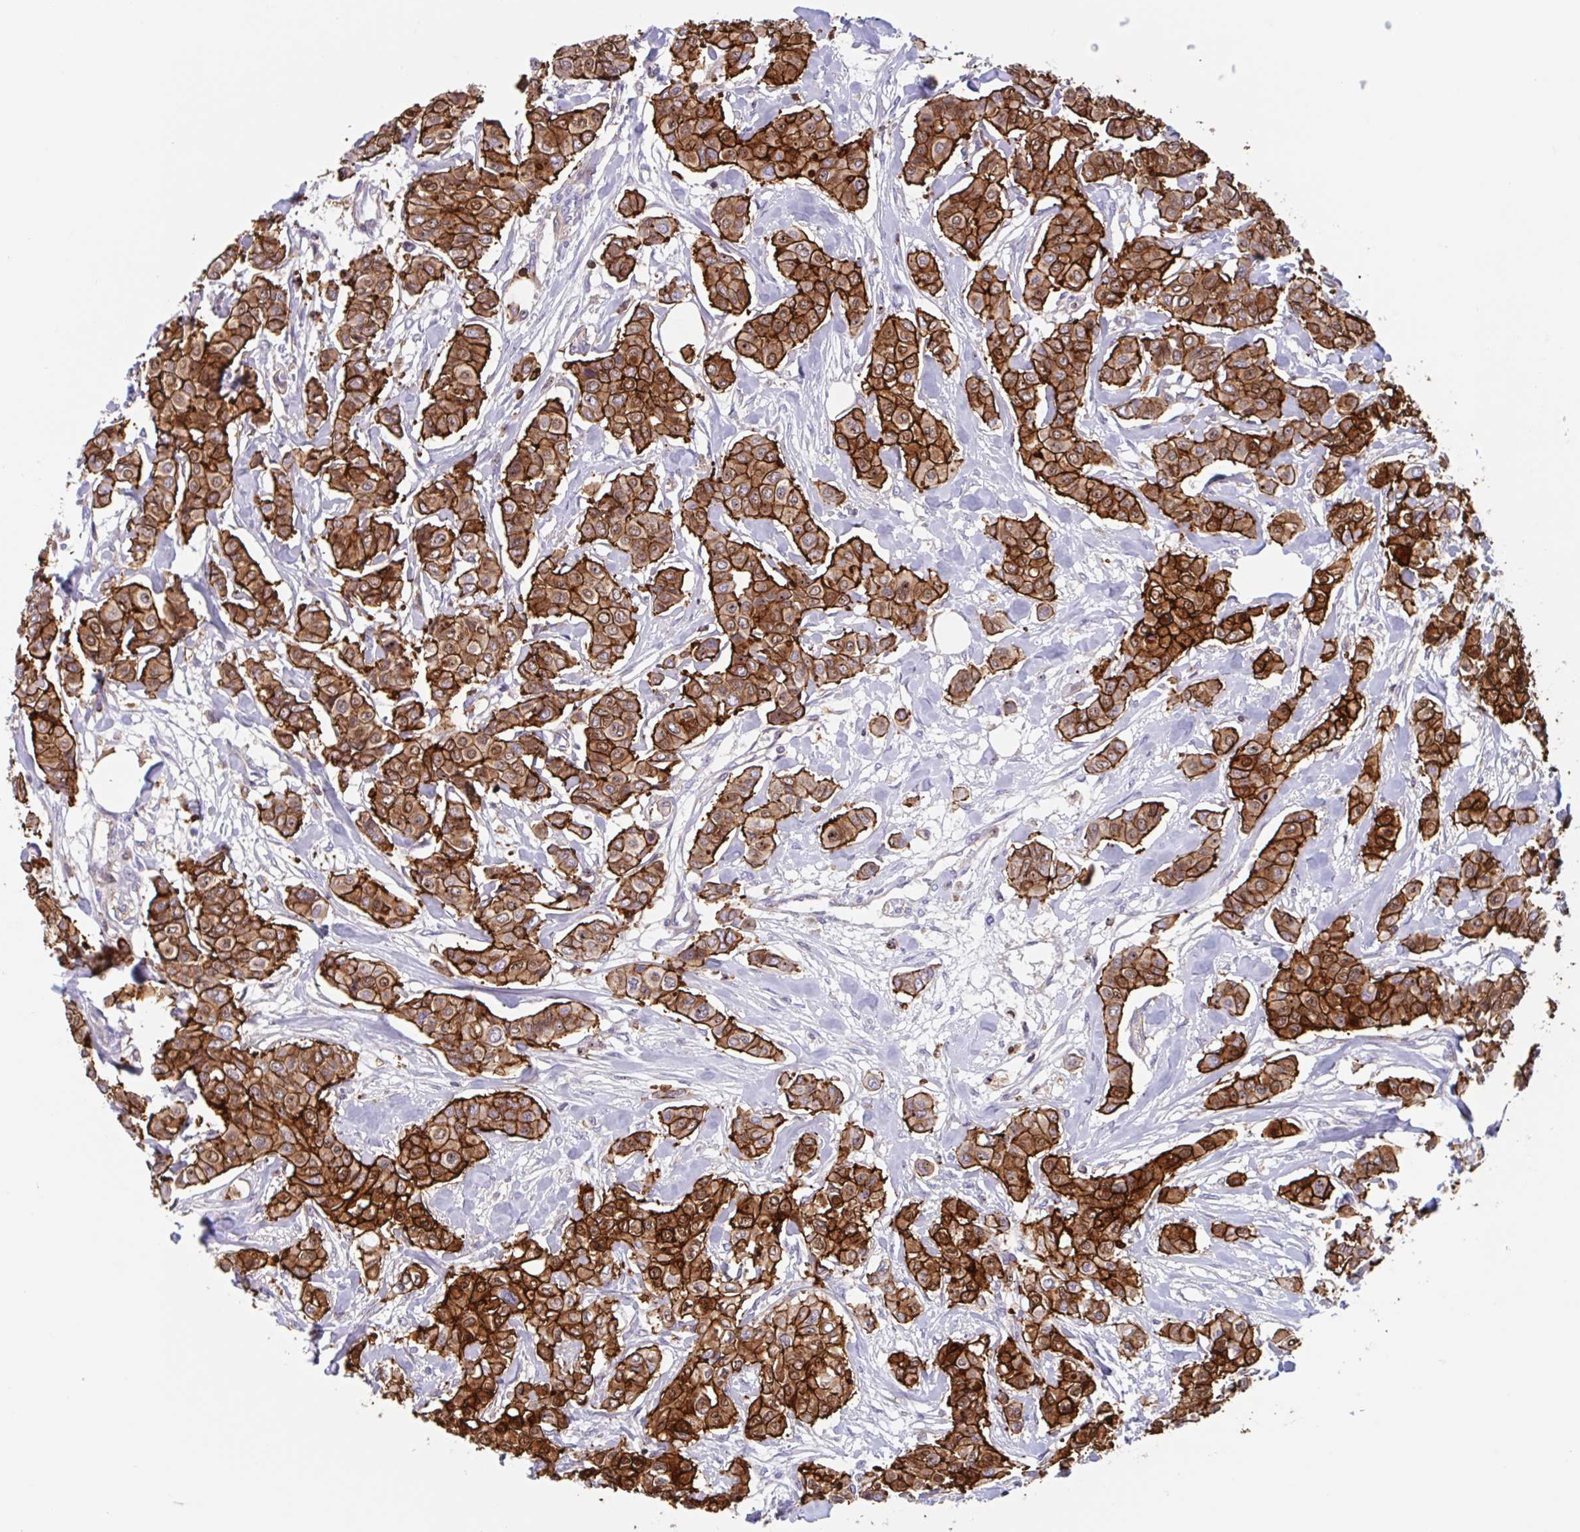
{"staining": {"intensity": "strong", "quantity": ">75%", "location": "cytoplasmic/membranous"}, "tissue": "breast cancer", "cell_type": "Tumor cells", "image_type": "cancer", "snomed": [{"axis": "morphology", "description": "Lobular carcinoma"}, {"axis": "topography", "description": "Breast"}], "caption": "IHC micrograph of neoplastic tissue: human breast cancer (lobular carcinoma) stained using immunohistochemistry exhibits high levels of strong protein expression localized specifically in the cytoplasmic/membranous of tumor cells, appearing as a cytoplasmic/membranous brown color.", "gene": "EFHD1", "patient": {"sex": "female", "age": 51}}